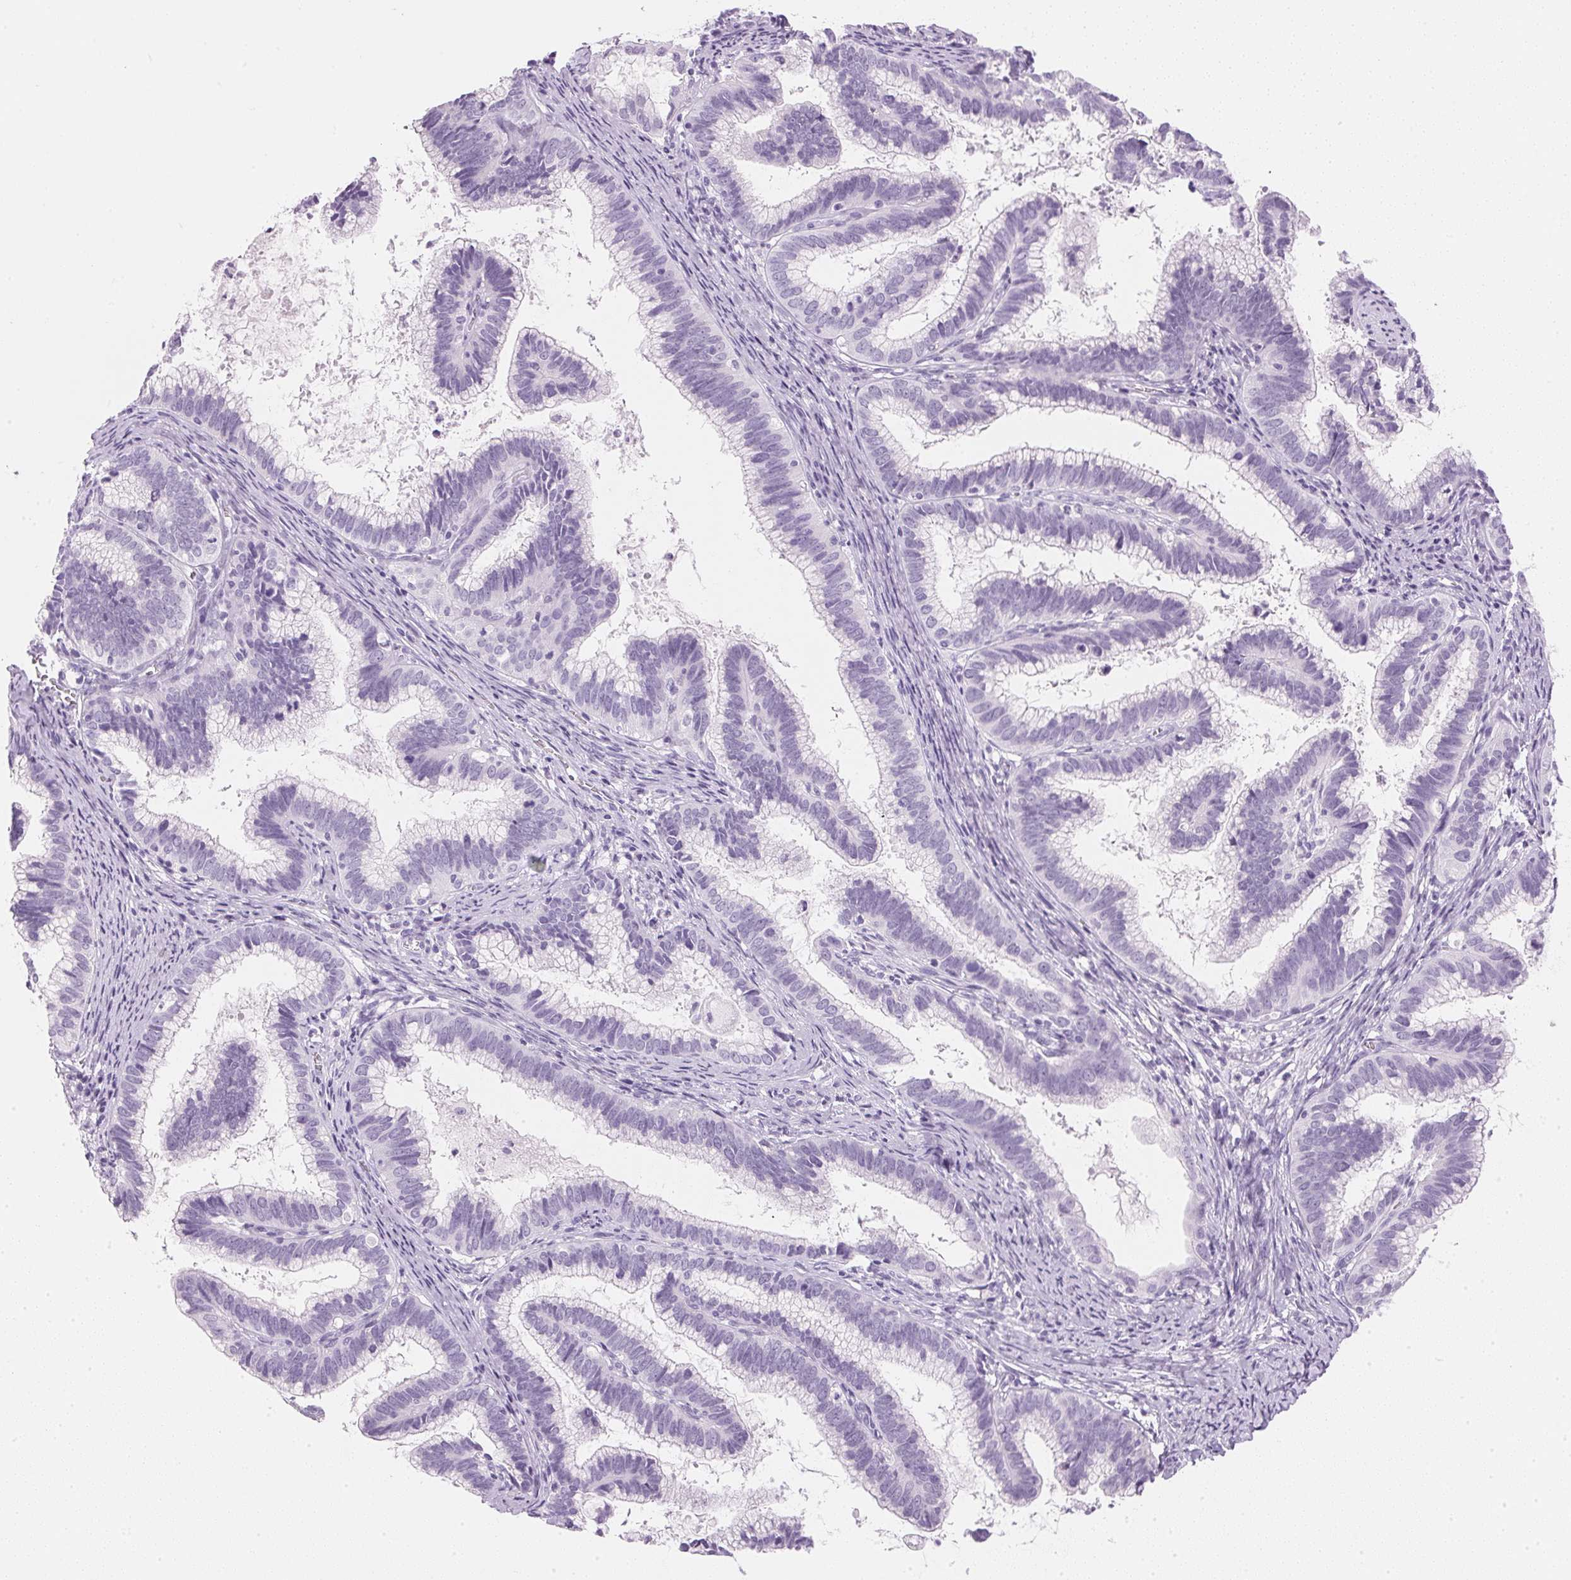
{"staining": {"intensity": "negative", "quantity": "none", "location": "none"}, "tissue": "cervical cancer", "cell_type": "Tumor cells", "image_type": "cancer", "snomed": [{"axis": "morphology", "description": "Adenocarcinoma, NOS"}, {"axis": "topography", "description": "Cervix"}], "caption": "Immunohistochemistry (IHC) of cervical adenocarcinoma shows no expression in tumor cells. (Stains: DAB (3,3'-diaminobenzidine) IHC with hematoxylin counter stain, Microscopy: brightfield microscopy at high magnification).", "gene": "IGFBP1", "patient": {"sex": "female", "age": 61}}